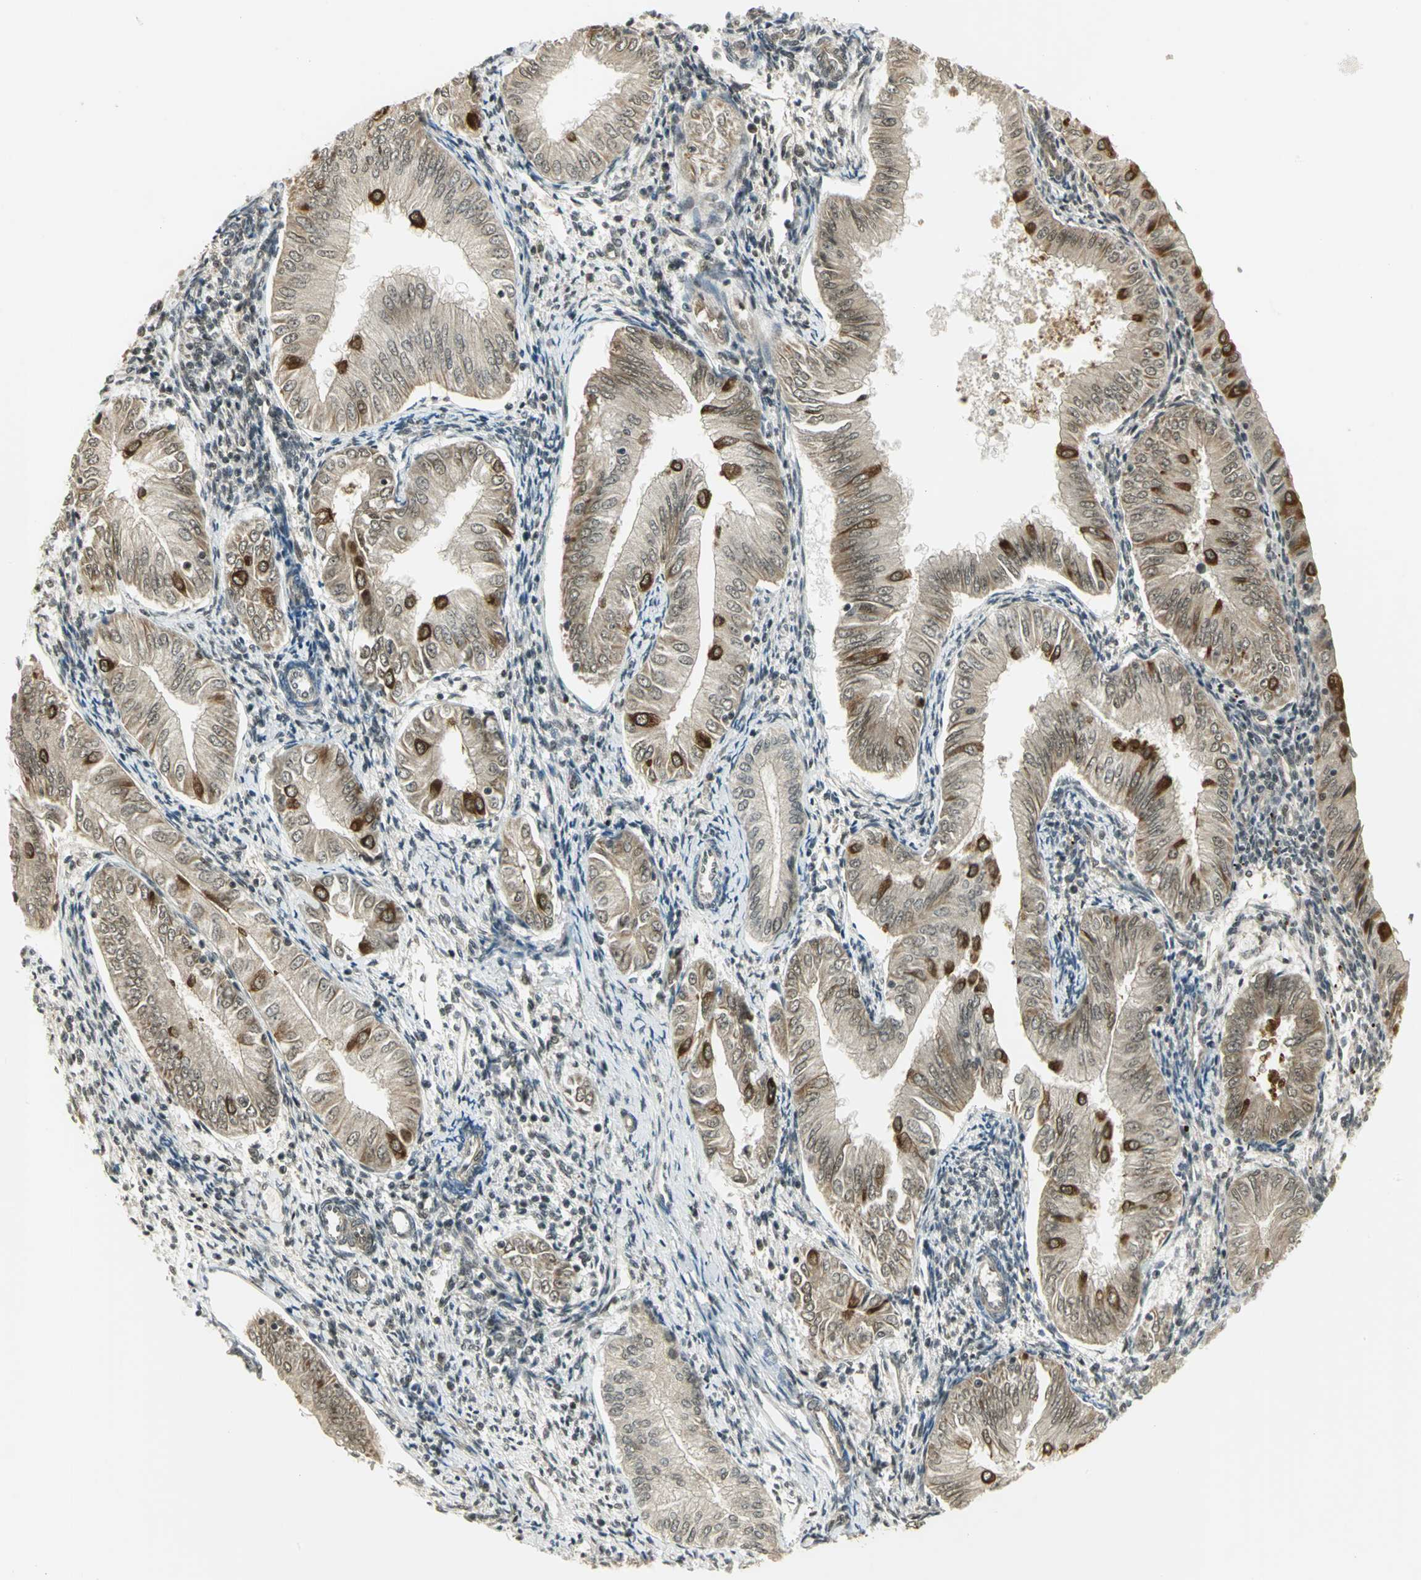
{"staining": {"intensity": "strong", "quantity": "25%-75%", "location": "cytoplasmic/membranous"}, "tissue": "endometrial cancer", "cell_type": "Tumor cells", "image_type": "cancer", "snomed": [{"axis": "morphology", "description": "Adenocarcinoma, NOS"}, {"axis": "topography", "description": "Endometrium"}], "caption": "Immunohistochemical staining of human endometrial adenocarcinoma displays strong cytoplasmic/membranous protein positivity in about 25%-75% of tumor cells.", "gene": "CDC34", "patient": {"sex": "female", "age": 53}}